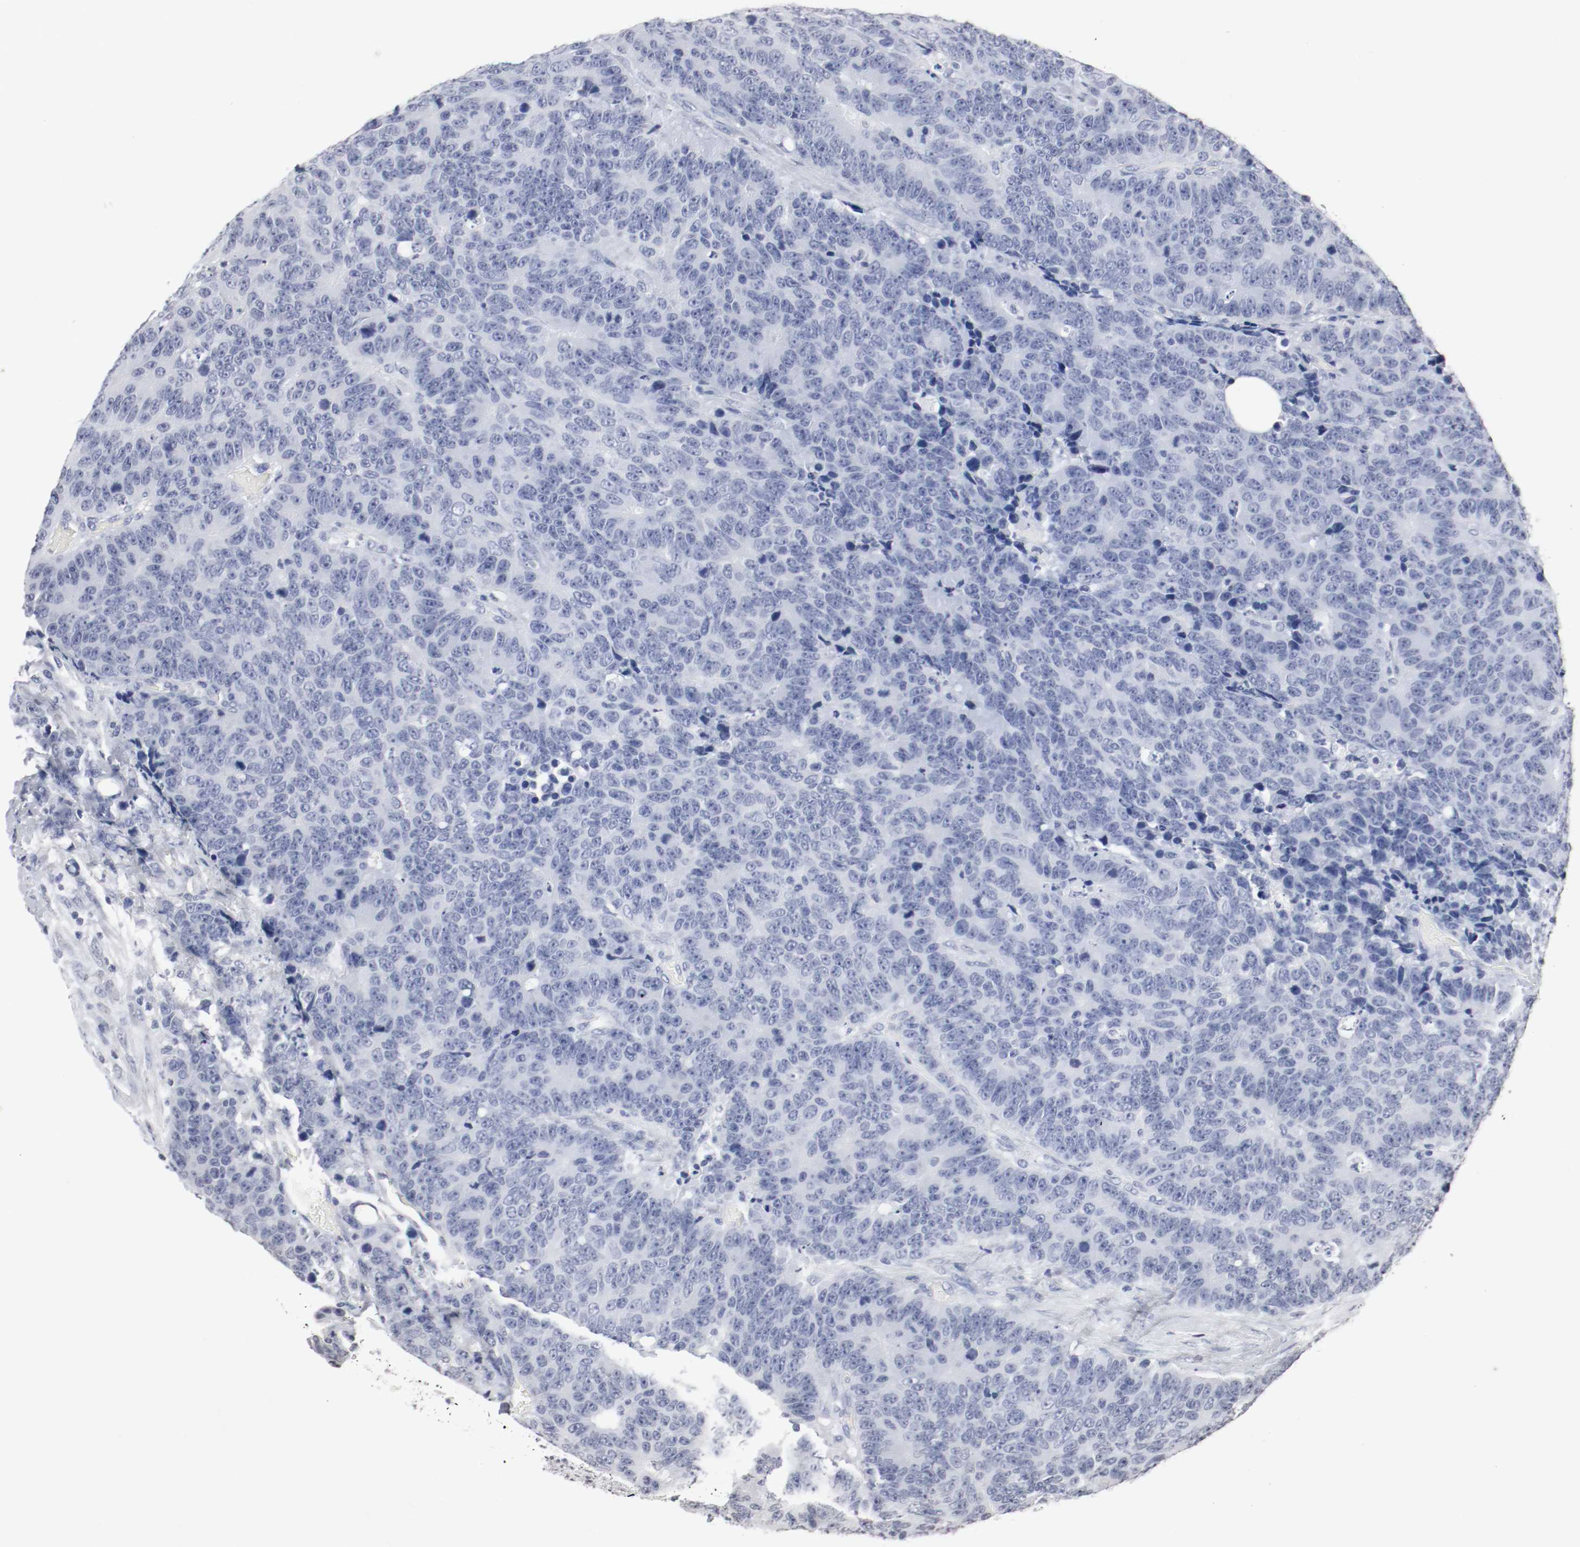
{"staining": {"intensity": "negative", "quantity": "none", "location": "none"}, "tissue": "colorectal cancer", "cell_type": "Tumor cells", "image_type": "cancer", "snomed": [{"axis": "morphology", "description": "Adenocarcinoma, NOS"}, {"axis": "topography", "description": "Colon"}], "caption": "Immunohistochemical staining of colorectal adenocarcinoma demonstrates no significant positivity in tumor cells.", "gene": "WASL", "patient": {"sex": "female", "age": 86}}